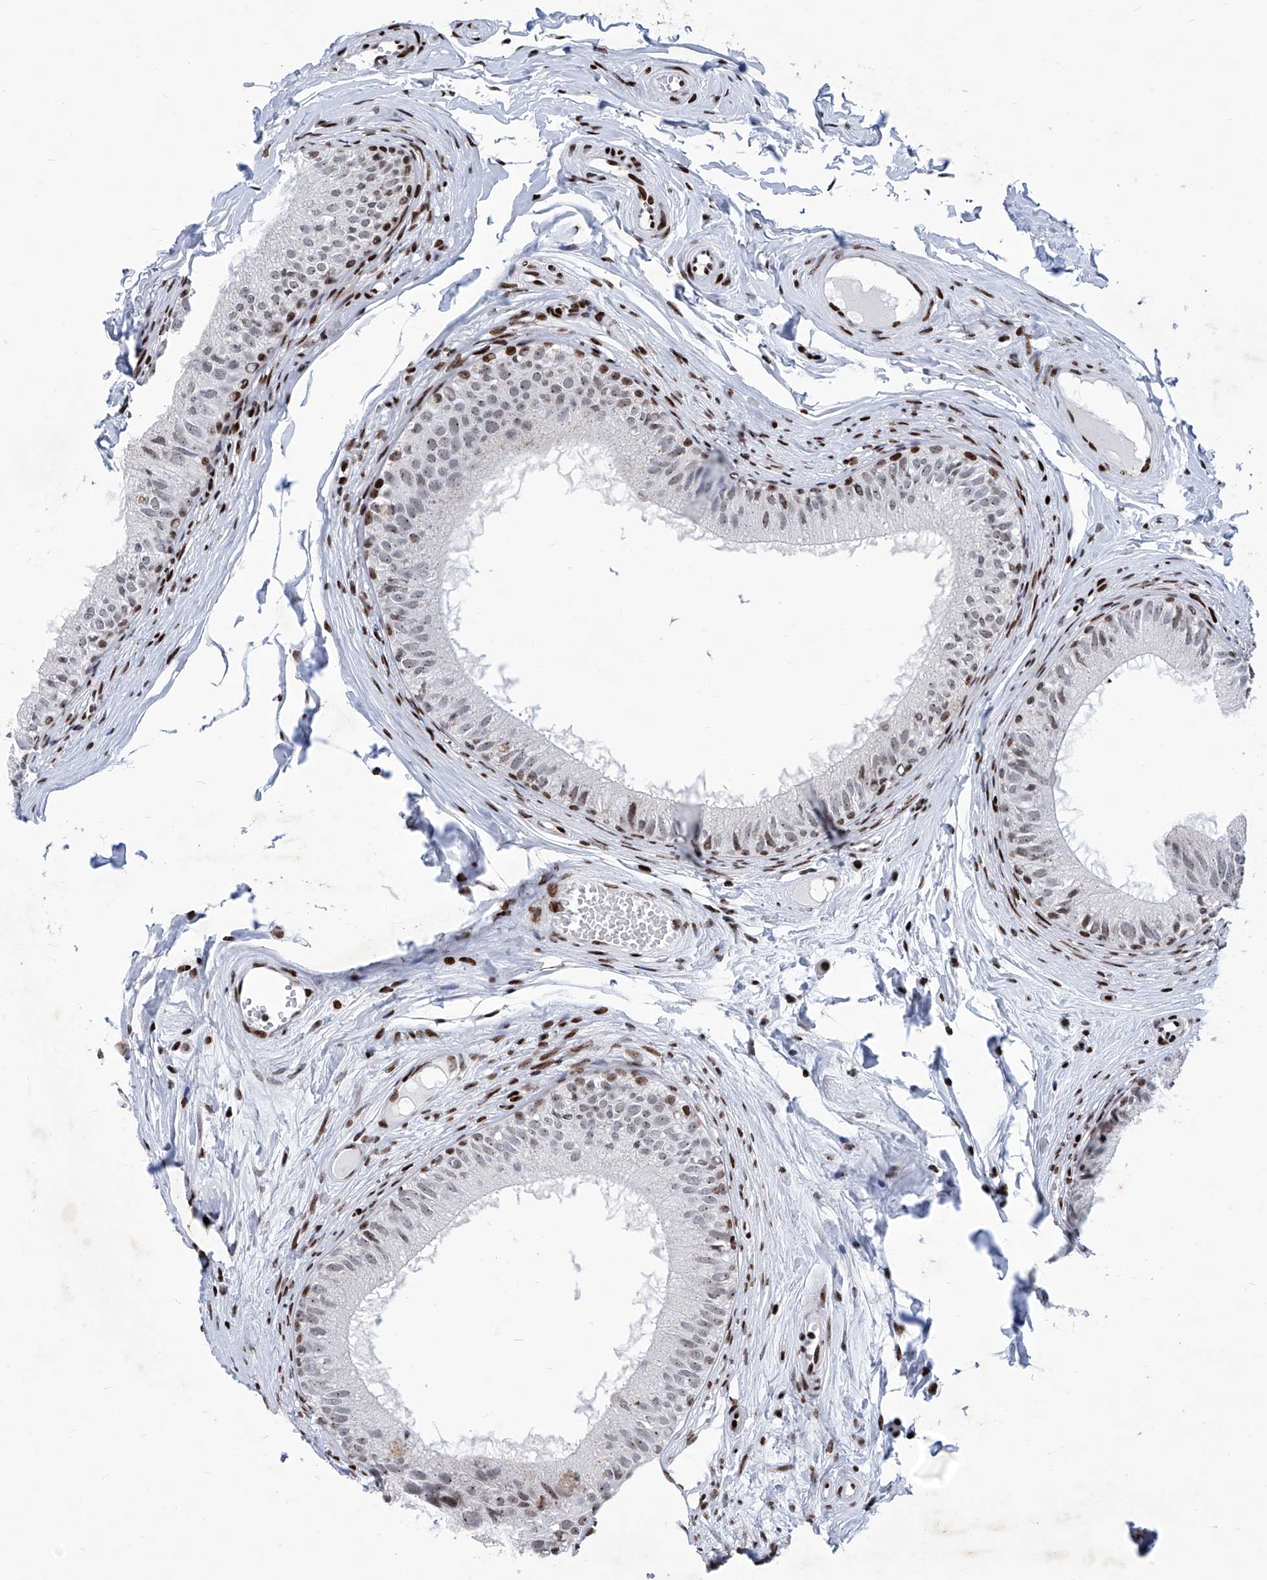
{"staining": {"intensity": "moderate", "quantity": "25%-75%", "location": "nuclear"}, "tissue": "epididymis", "cell_type": "Glandular cells", "image_type": "normal", "snomed": [{"axis": "morphology", "description": "Normal tissue, NOS"}, {"axis": "morphology", "description": "Seminoma in situ"}, {"axis": "topography", "description": "Testis"}, {"axis": "topography", "description": "Epididymis"}], "caption": "Unremarkable epididymis shows moderate nuclear staining in about 25%-75% of glandular cells (DAB = brown stain, brightfield microscopy at high magnification)..", "gene": "HEY2", "patient": {"sex": "male", "age": 28}}